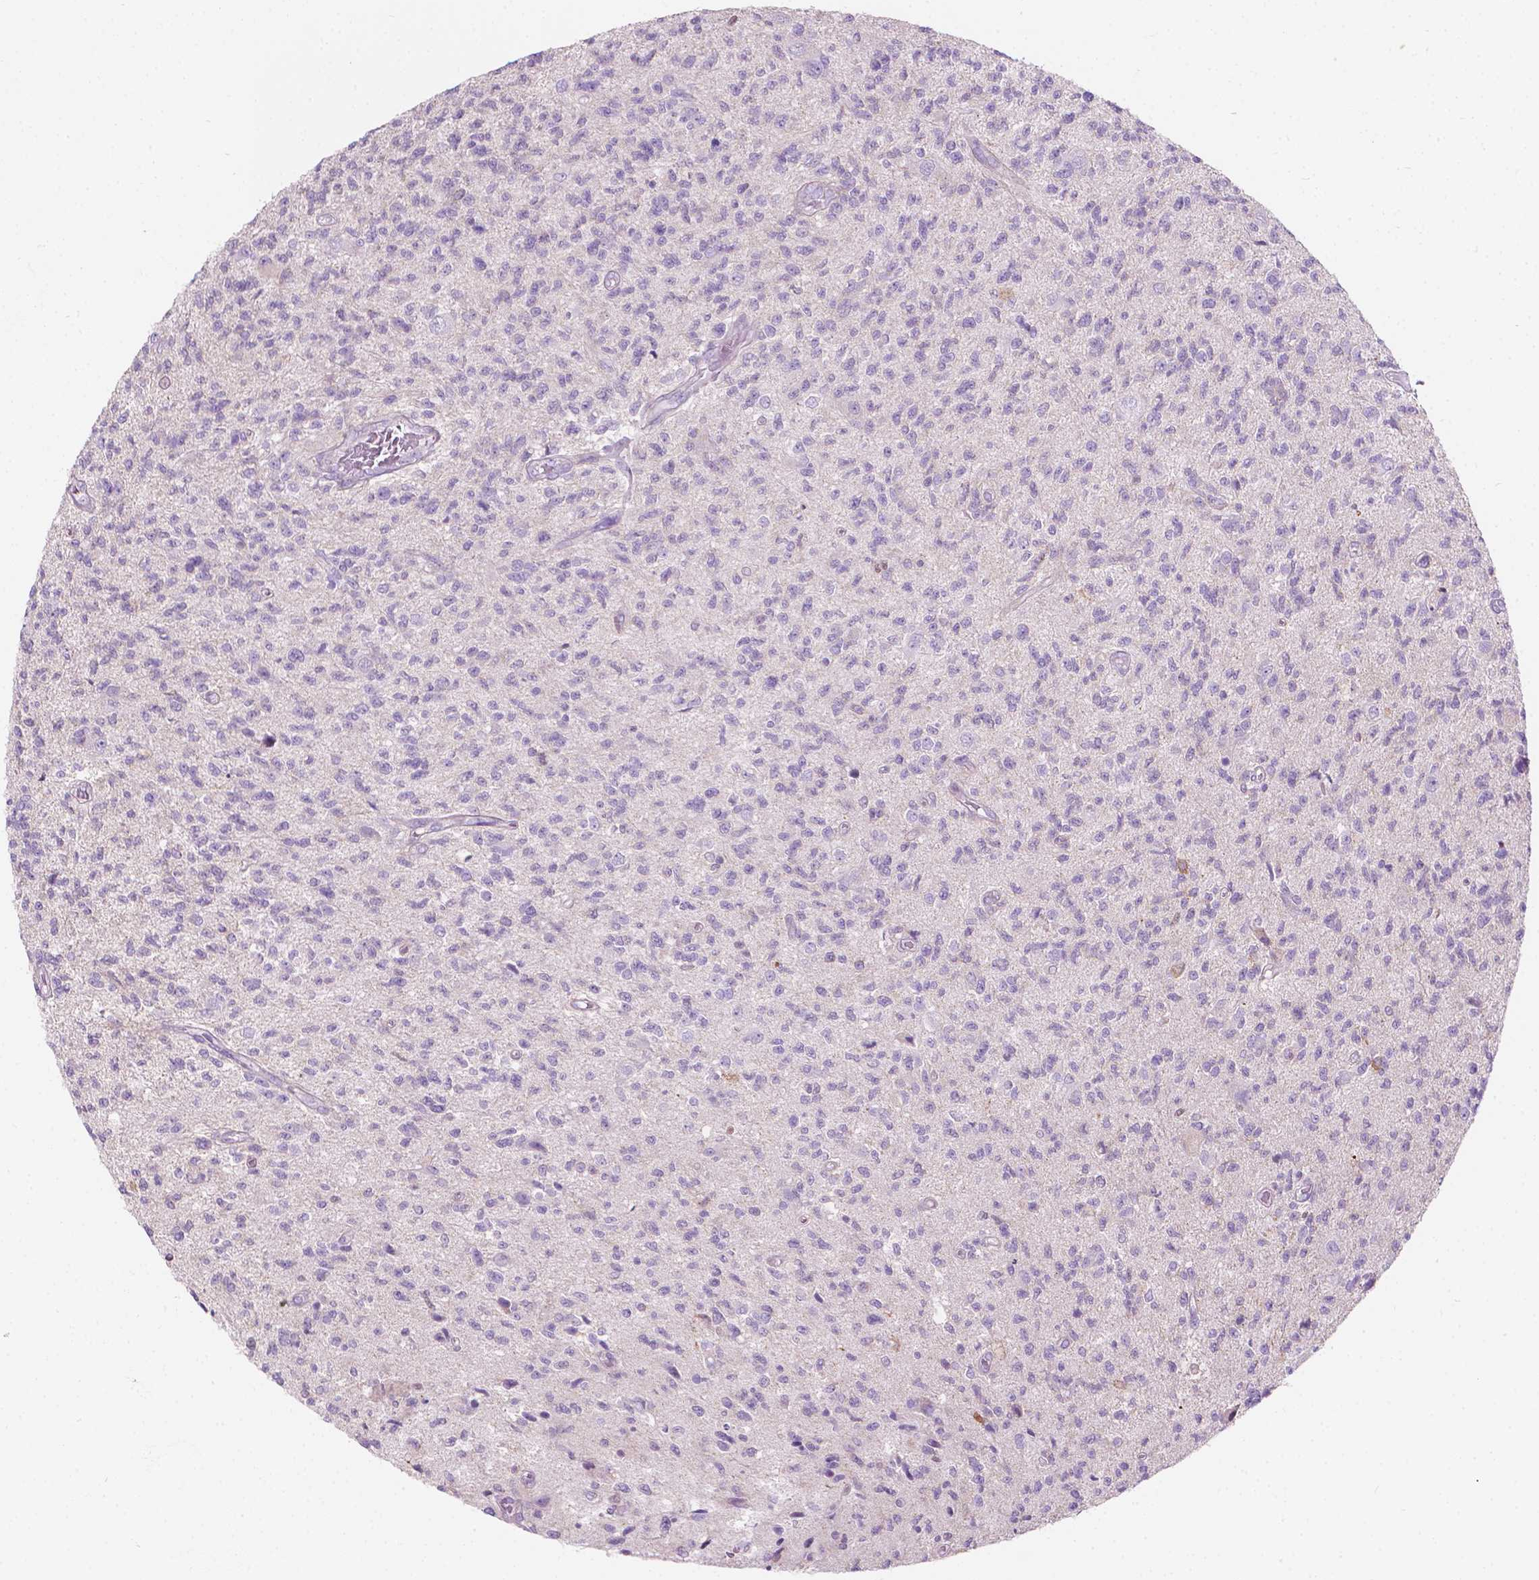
{"staining": {"intensity": "negative", "quantity": "none", "location": "none"}, "tissue": "glioma", "cell_type": "Tumor cells", "image_type": "cancer", "snomed": [{"axis": "morphology", "description": "Glioma, malignant, High grade"}, {"axis": "topography", "description": "Brain"}], "caption": "This is an IHC image of glioma. There is no staining in tumor cells.", "gene": "NOS1AP", "patient": {"sex": "male", "age": 56}}